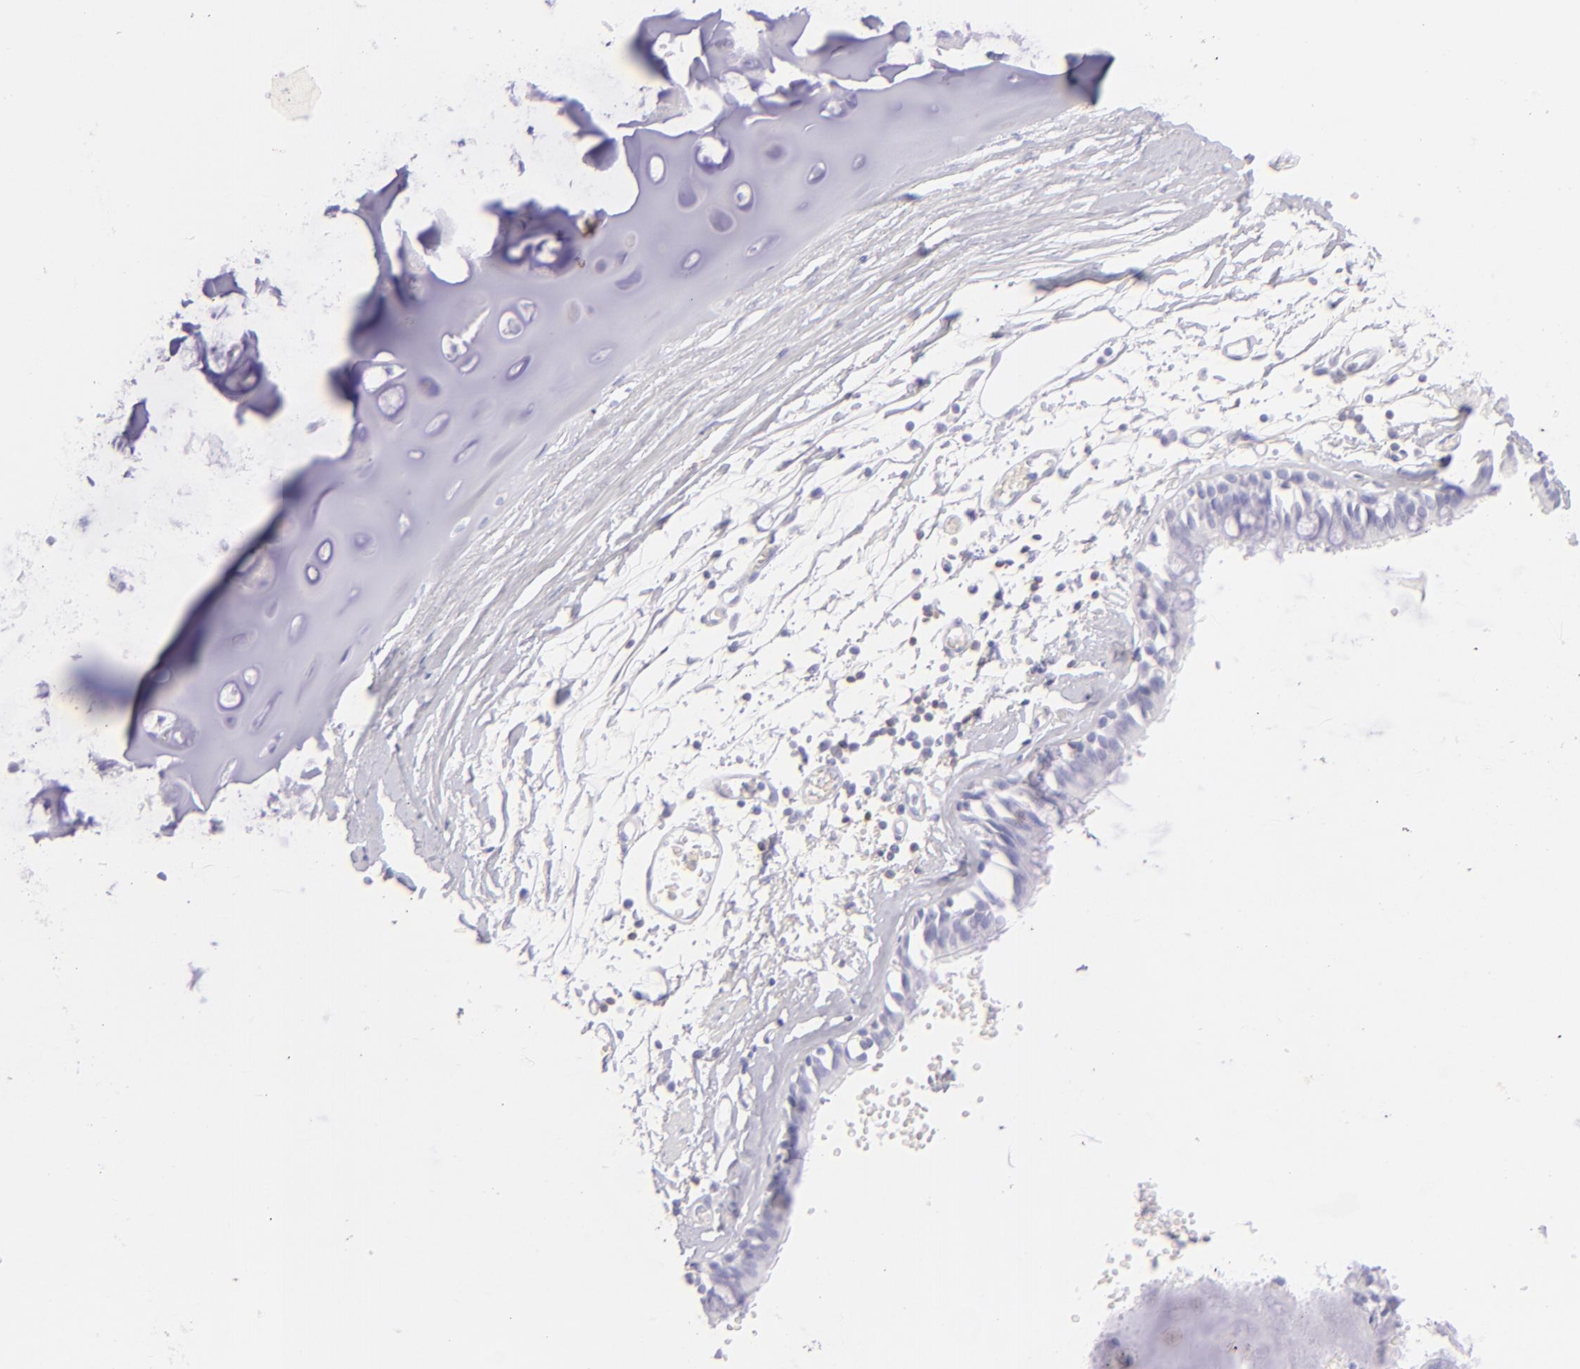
{"staining": {"intensity": "negative", "quantity": "none", "location": "none"}, "tissue": "adipose tissue", "cell_type": "Adipocytes", "image_type": "normal", "snomed": [{"axis": "morphology", "description": "Normal tissue, NOS"}, {"axis": "topography", "description": "Bronchus"}, {"axis": "topography", "description": "Lung"}], "caption": "Immunohistochemical staining of benign human adipose tissue shows no significant expression in adipocytes. (Stains: DAB (3,3'-diaminobenzidine) immunohistochemistry with hematoxylin counter stain, Microscopy: brightfield microscopy at high magnification).", "gene": "CD69", "patient": {"sex": "female", "age": 56}}